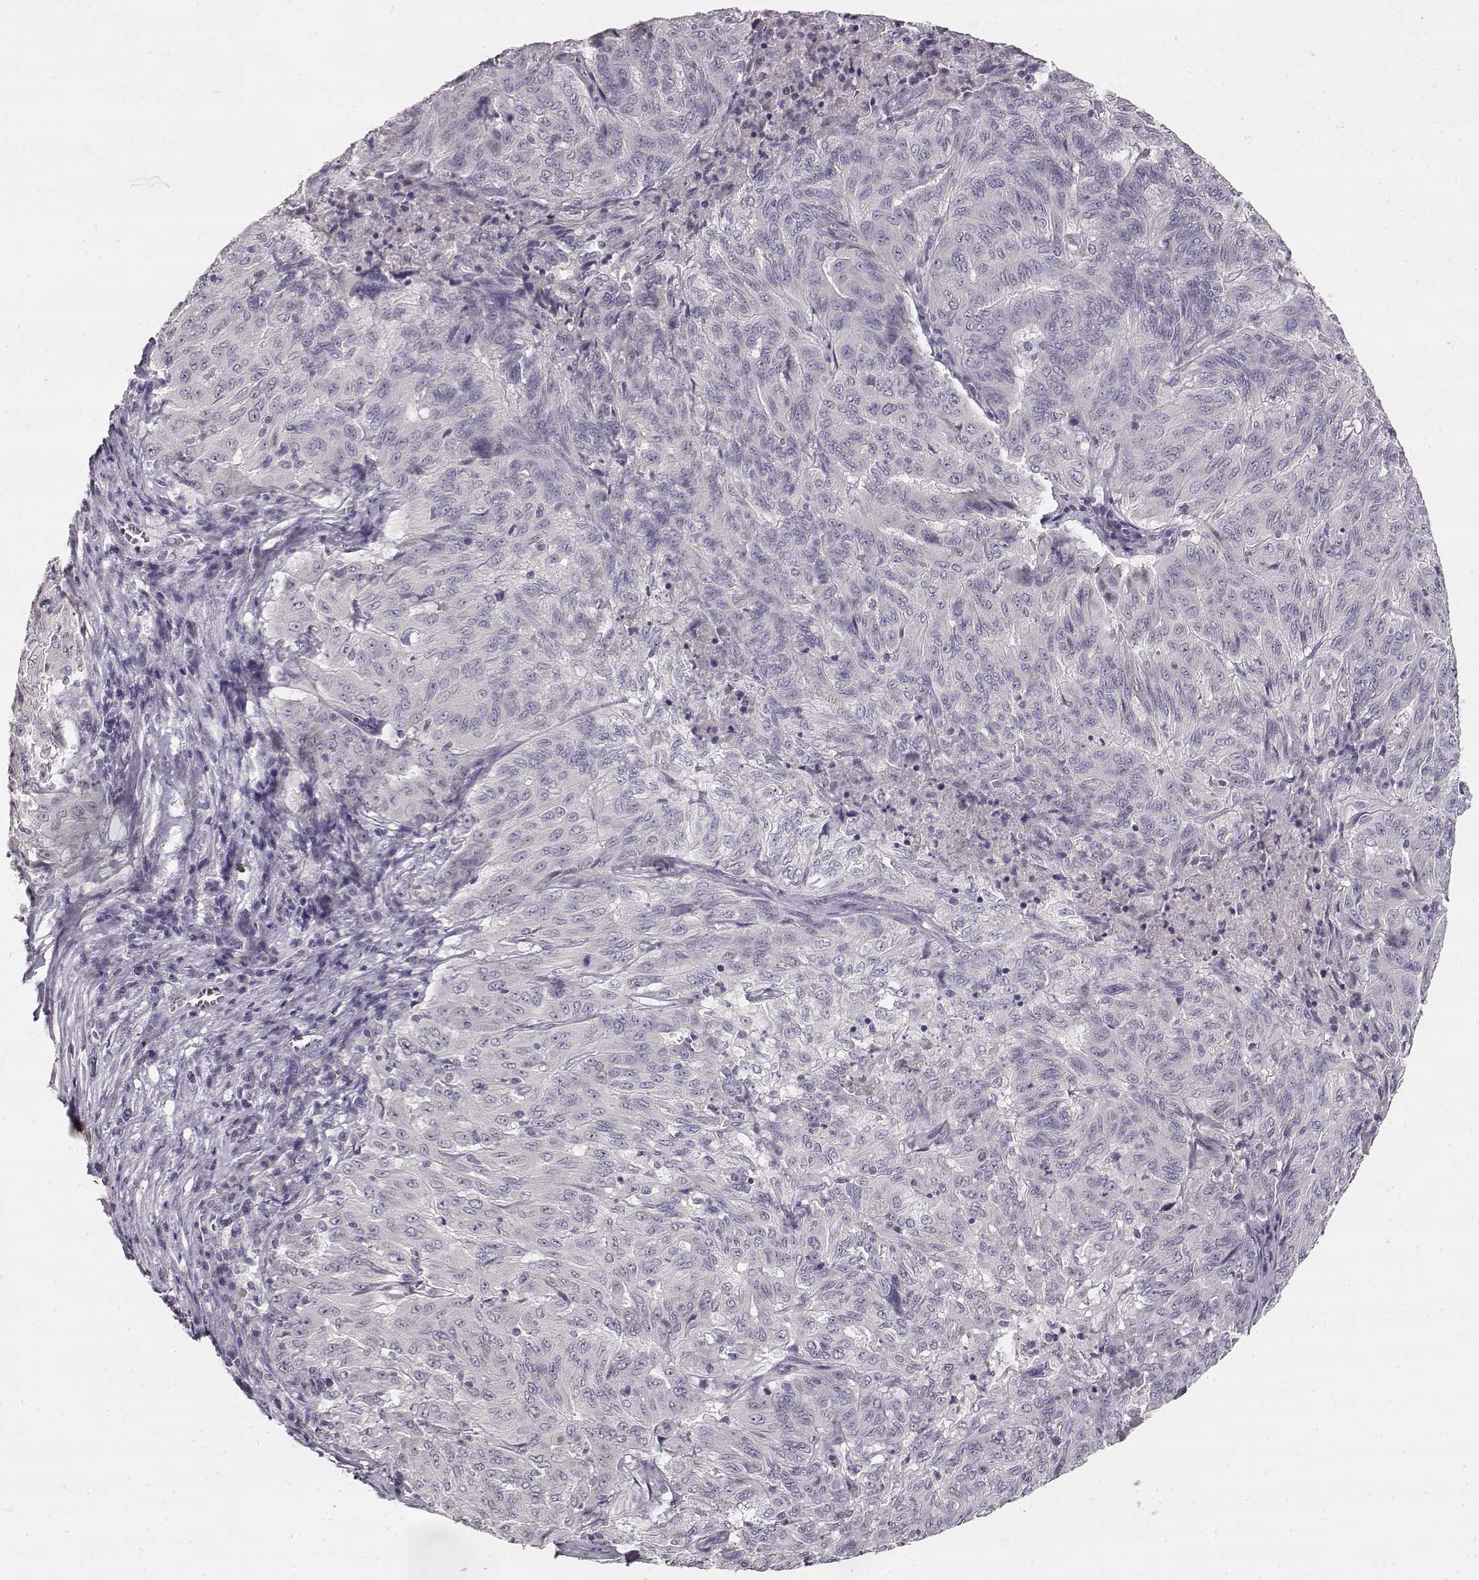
{"staining": {"intensity": "negative", "quantity": "none", "location": "none"}, "tissue": "pancreatic cancer", "cell_type": "Tumor cells", "image_type": "cancer", "snomed": [{"axis": "morphology", "description": "Adenocarcinoma, NOS"}, {"axis": "topography", "description": "Pancreas"}], "caption": "Pancreatic adenocarcinoma stained for a protein using immunohistochemistry displays no staining tumor cells.", "gene": "TPH2", "patient": {"sex": "male", "age": 63}}